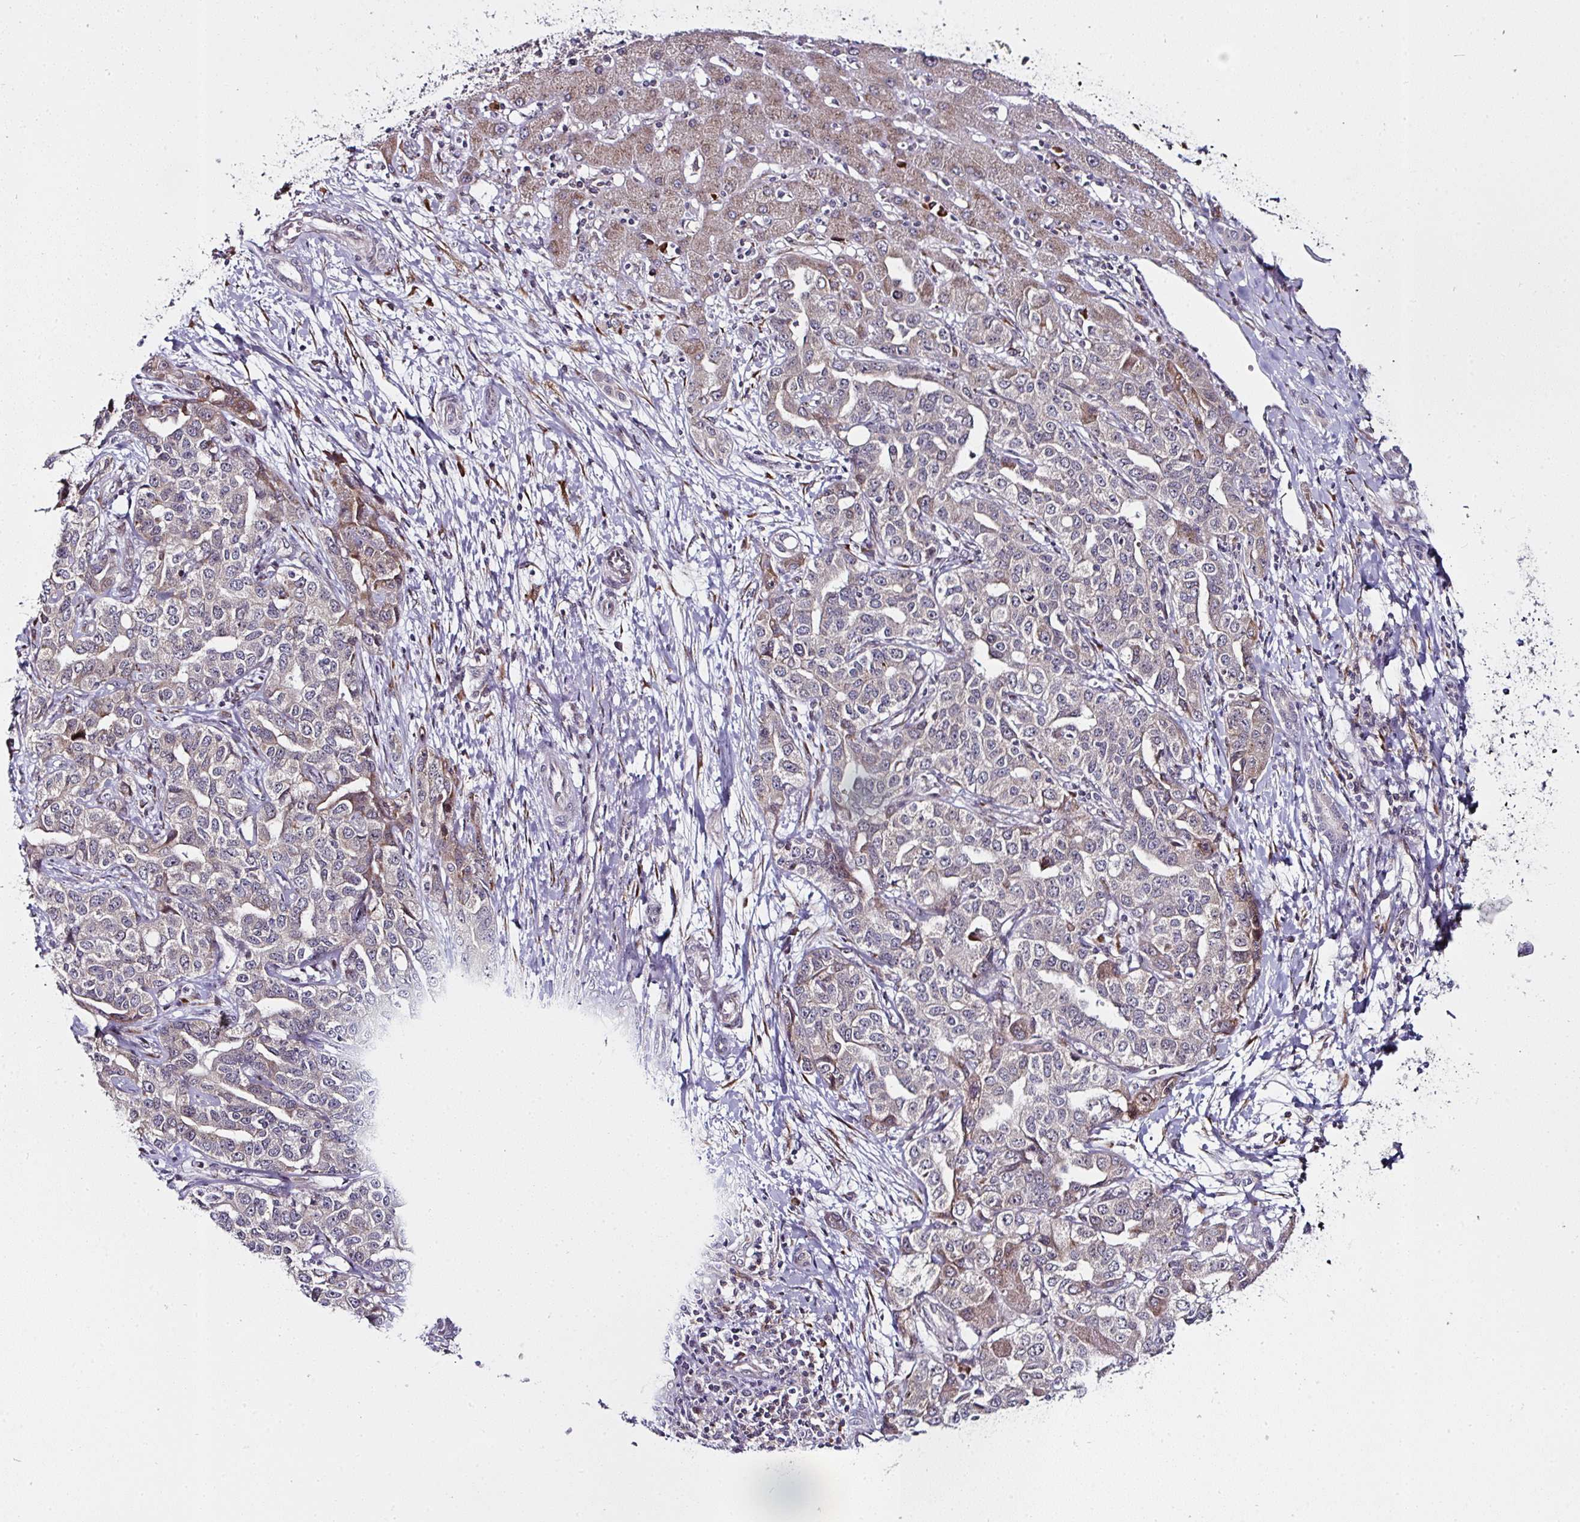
{"staining": {"intensity": "weak", "quantity": "25%-75%", "location": "cytoplasmic/membranous"}, "tissue": "liver cancer", "cell_type": "Tumor cells", "image_type": "cancer", "snomed": [{"axis": "morphology", "description": "Cholangiocarcinoma"}, {"axis": "topography", "description": "Liver"}], "caption": "An immunohistochemistry (IHC) image of neoplastic tissue is shown. Protein staining in brown labels weak cytoplasmic/membranous positivity in liver cancer (cholangiocarcinoma) within tumor cells.", "gene": "APOLD1", "patient": {"sex": "male", "age": 59}}